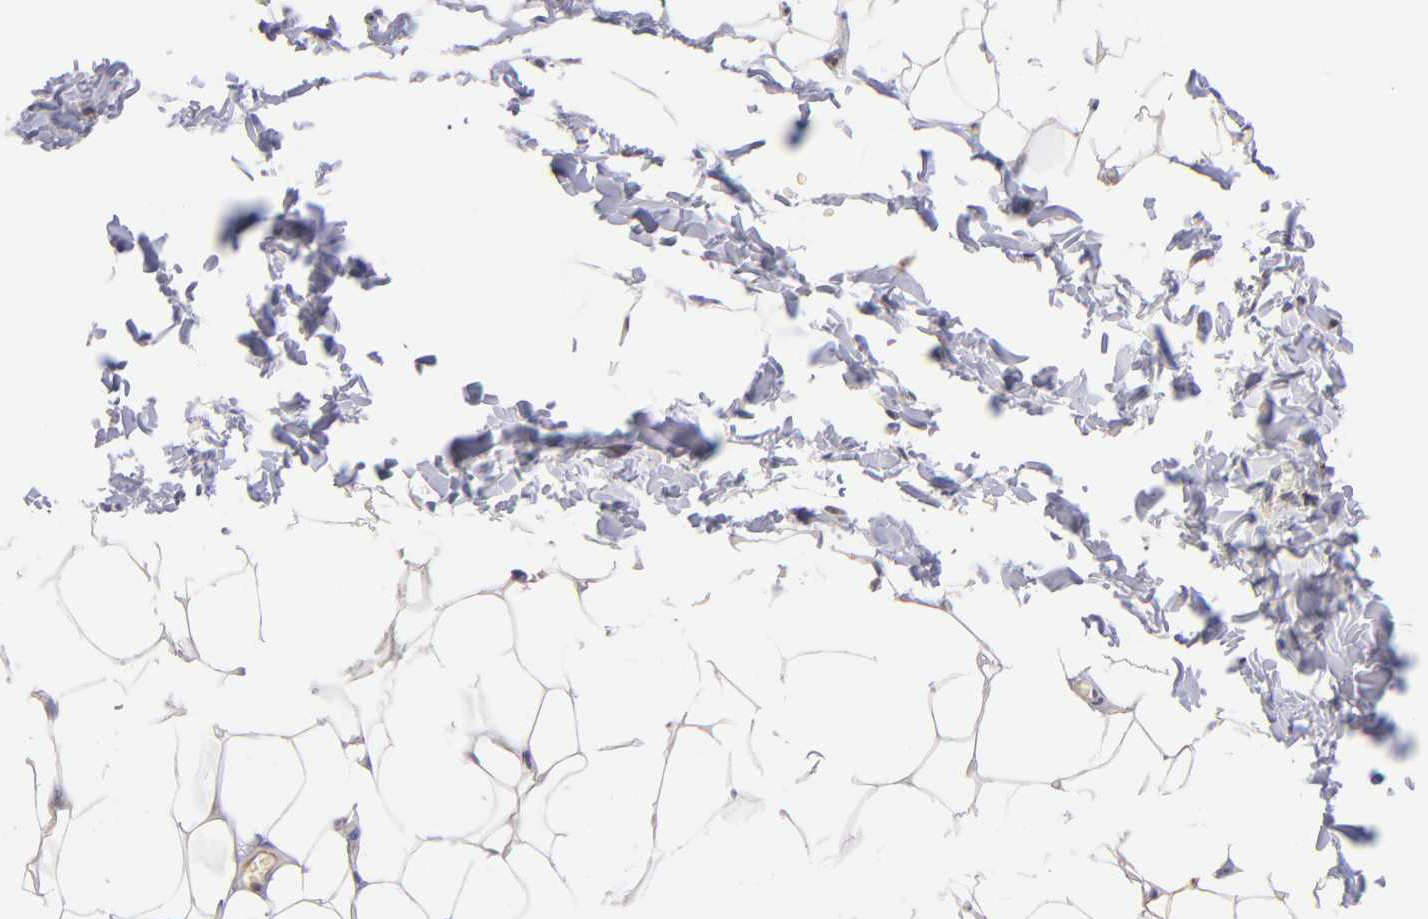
{"staining": {"intensity": "negative", "quantity": "none", "location": "none"}, "tissue": "adipose tissue", "cell_type": "Adipocytes", "image_type": "normal", "snomed": [{"axis": "morphology", "description": "Normal tissue, NOS"}, {"axis": "topography", "description": "Soft tissue"}], "caption": "Adipocytes show no significant protein staining in unremarkable adipose tissue.", "gene": "YWHAB", "patient": {"sex": "male", "age": 26}}